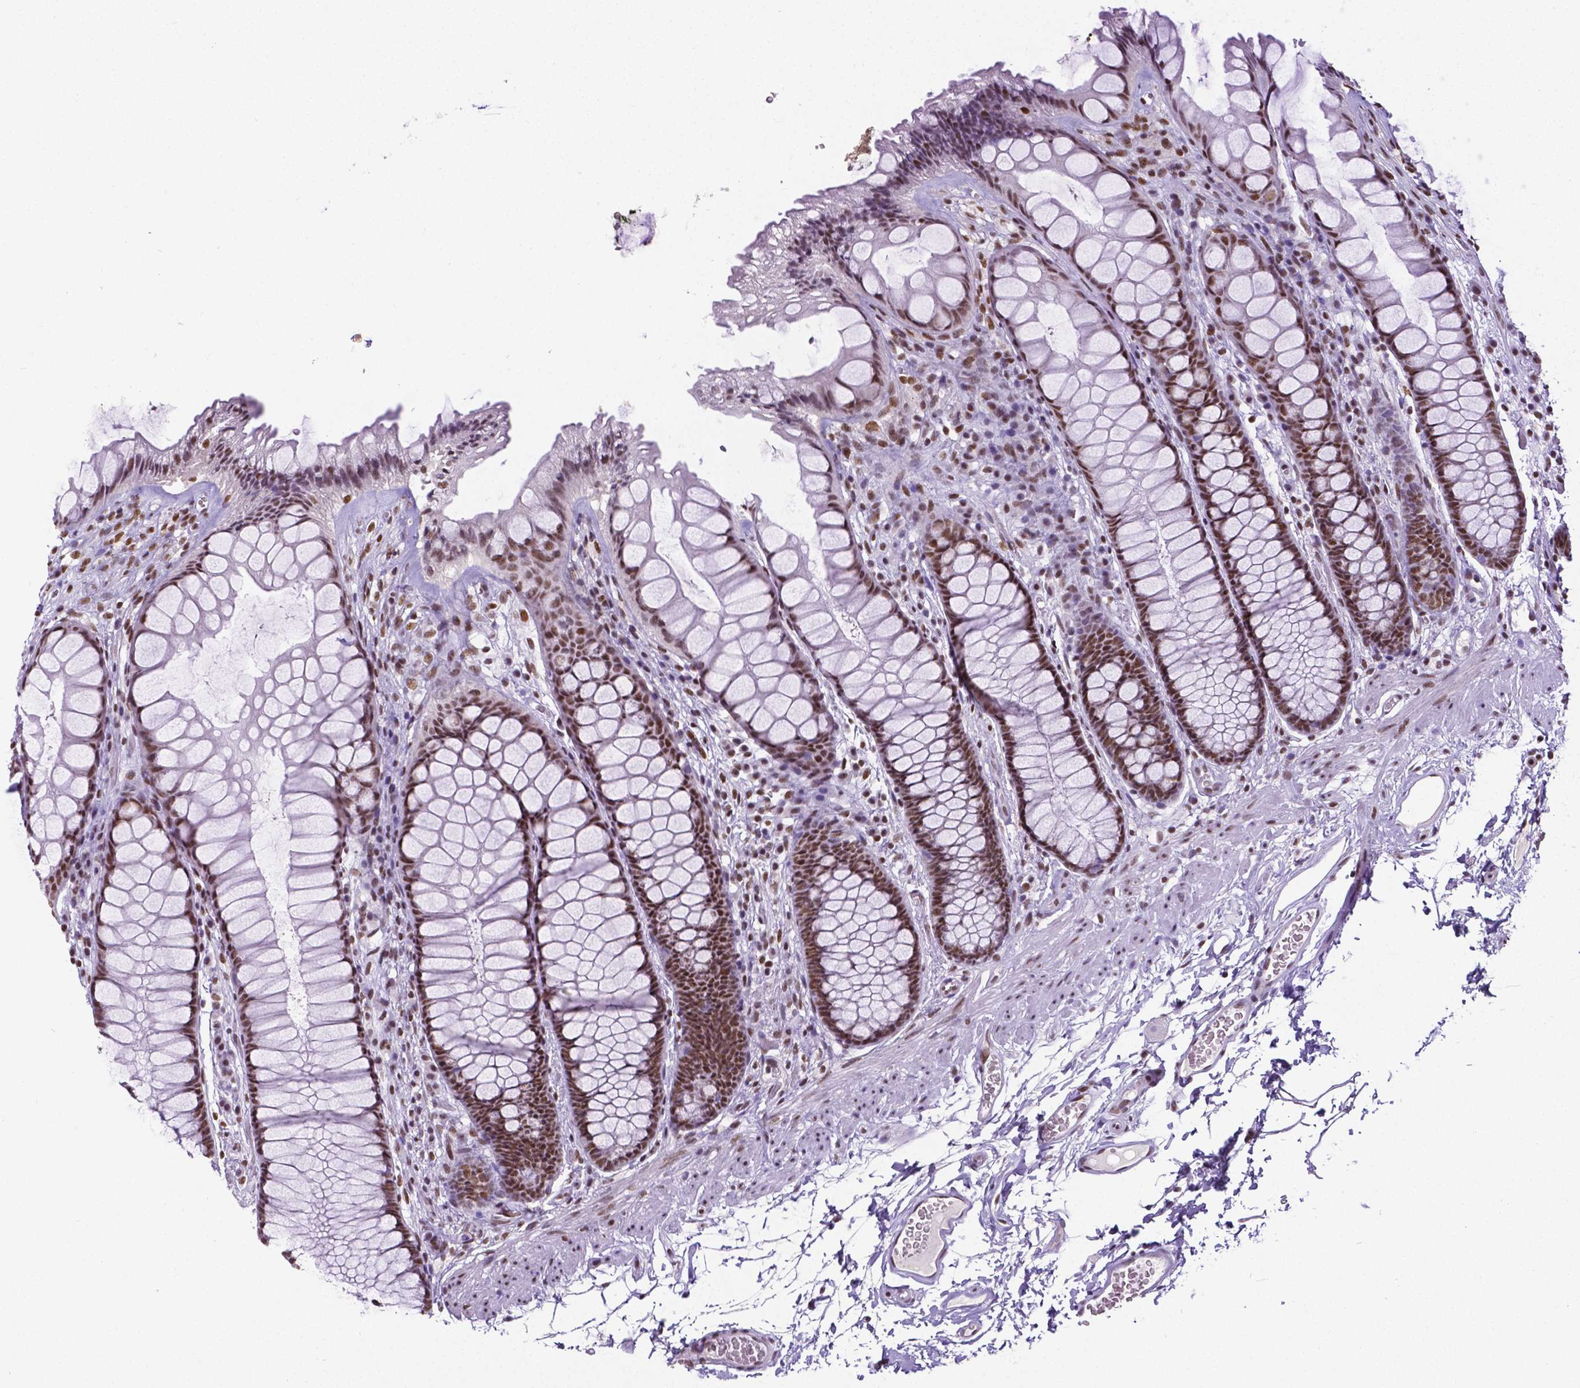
{"staining": {"intensity": "strong", "quantity": ">75%", "location": "nuclear"}, "tissue": "rectum", "cell_type": "Glandular cells", "image_type": "normal", "snomed": [{"axis": "morphology", "description": "Normal tissue, NOS"}, {"axis": "topography", "description": "Rectum"}], "caption": "Glandular cells reveal strong nuclear positivity in about >75% of cells in normal rectum. (Brightfield microscopy of DAB IHC at high magnification).", "gene": "REST", "patient": {"sex": "female", "age": 62}}